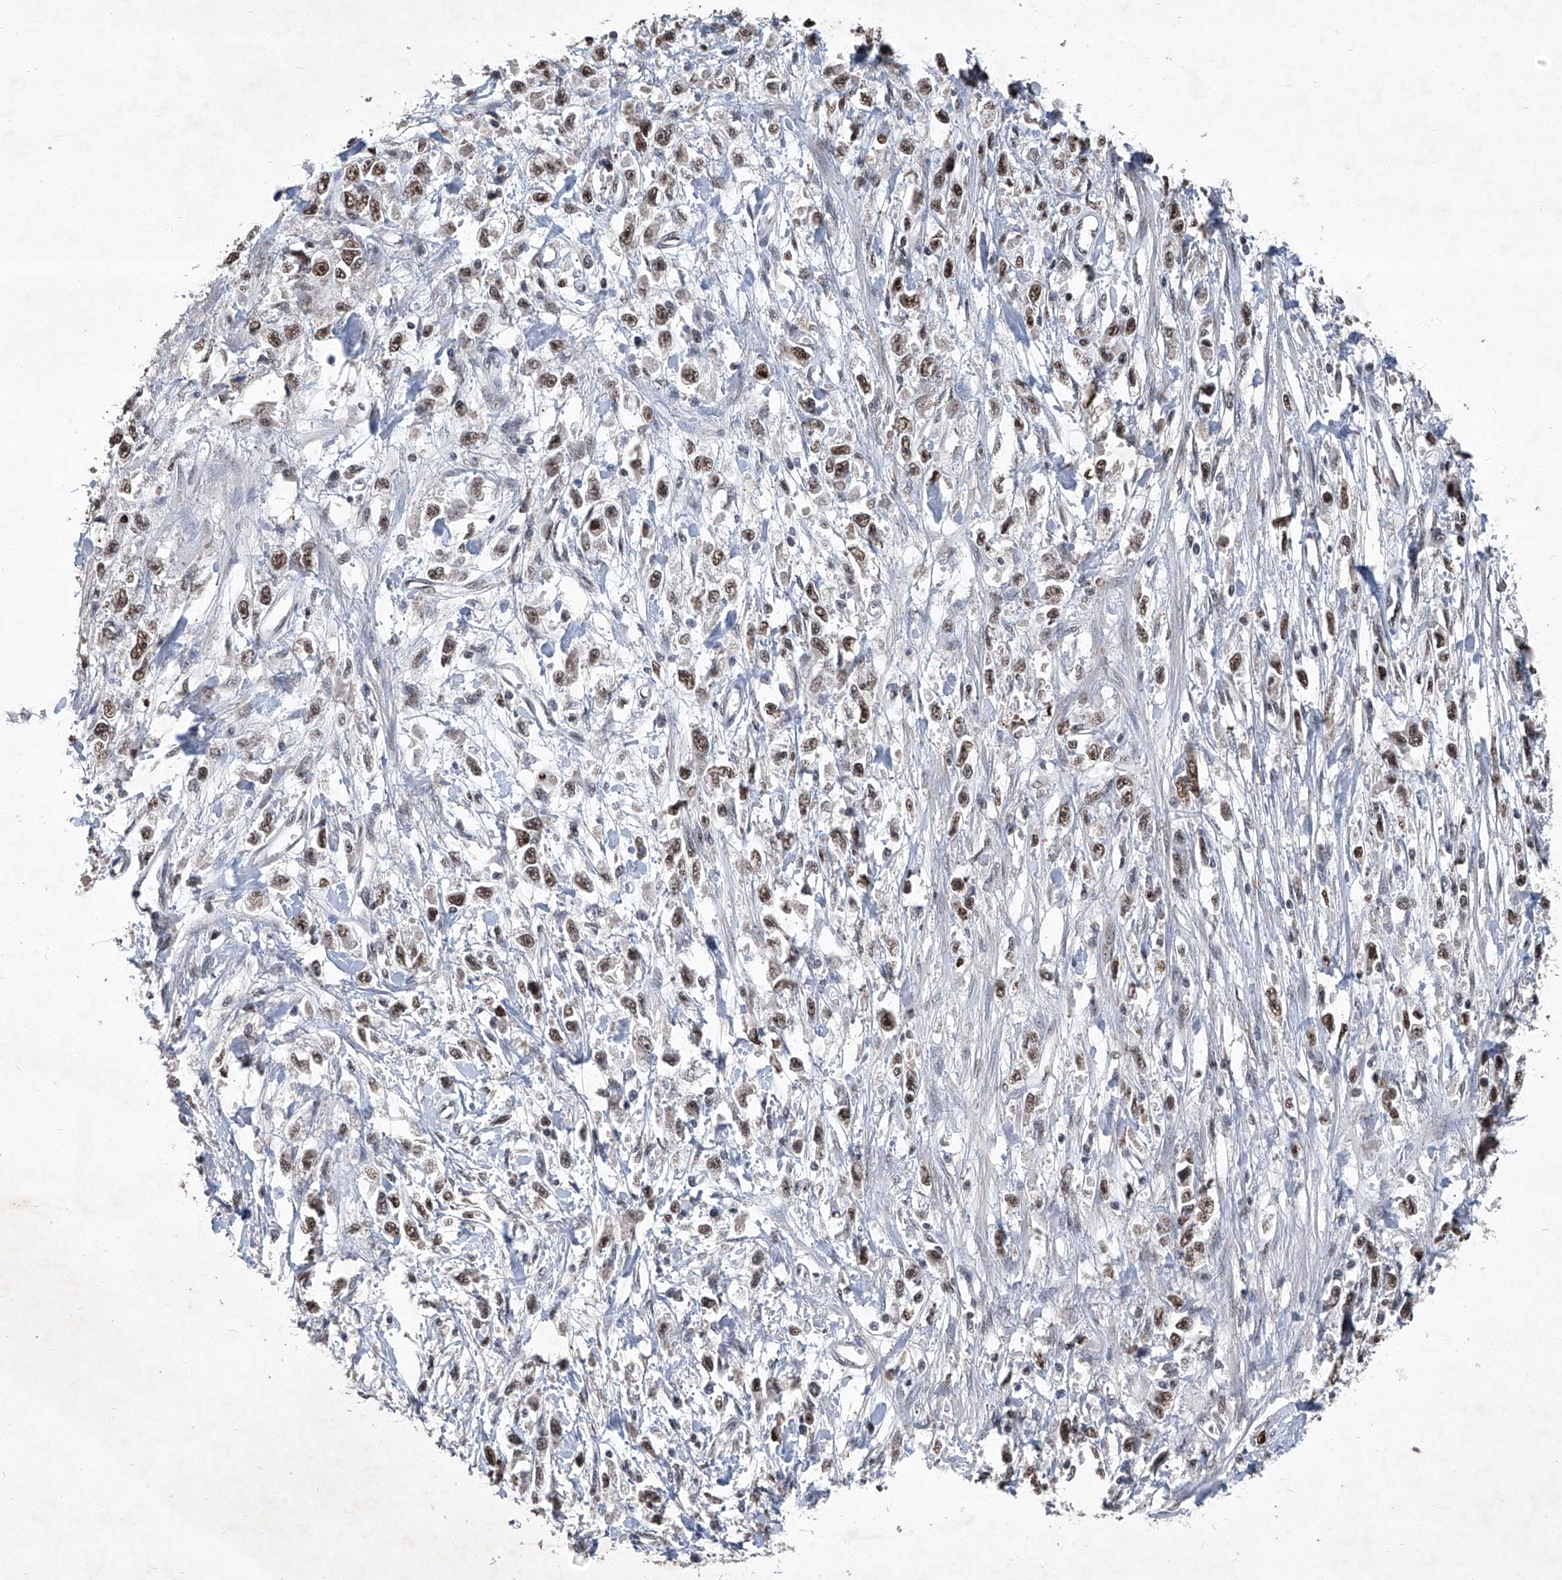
{"staining": {"intensity": "moderate", "quantity": ">75%", "location": "nuclear"}, "tissue": "stomach cancer", "cell_type": "Tumor cells", "image_type": "cancer", "snomed": [{"axis": "morphology", "description": "Adenocarcinoma, NOS"}, {"axis": "topography", "description": "Stomach"}], "caption": "The immunohistochemical stain highlights moderate nuclear staining in tumor cells of stomach adenocarcinoma tissue.", "gene": "DDX39B", "patient": {"sex": "female", "age": 59}}